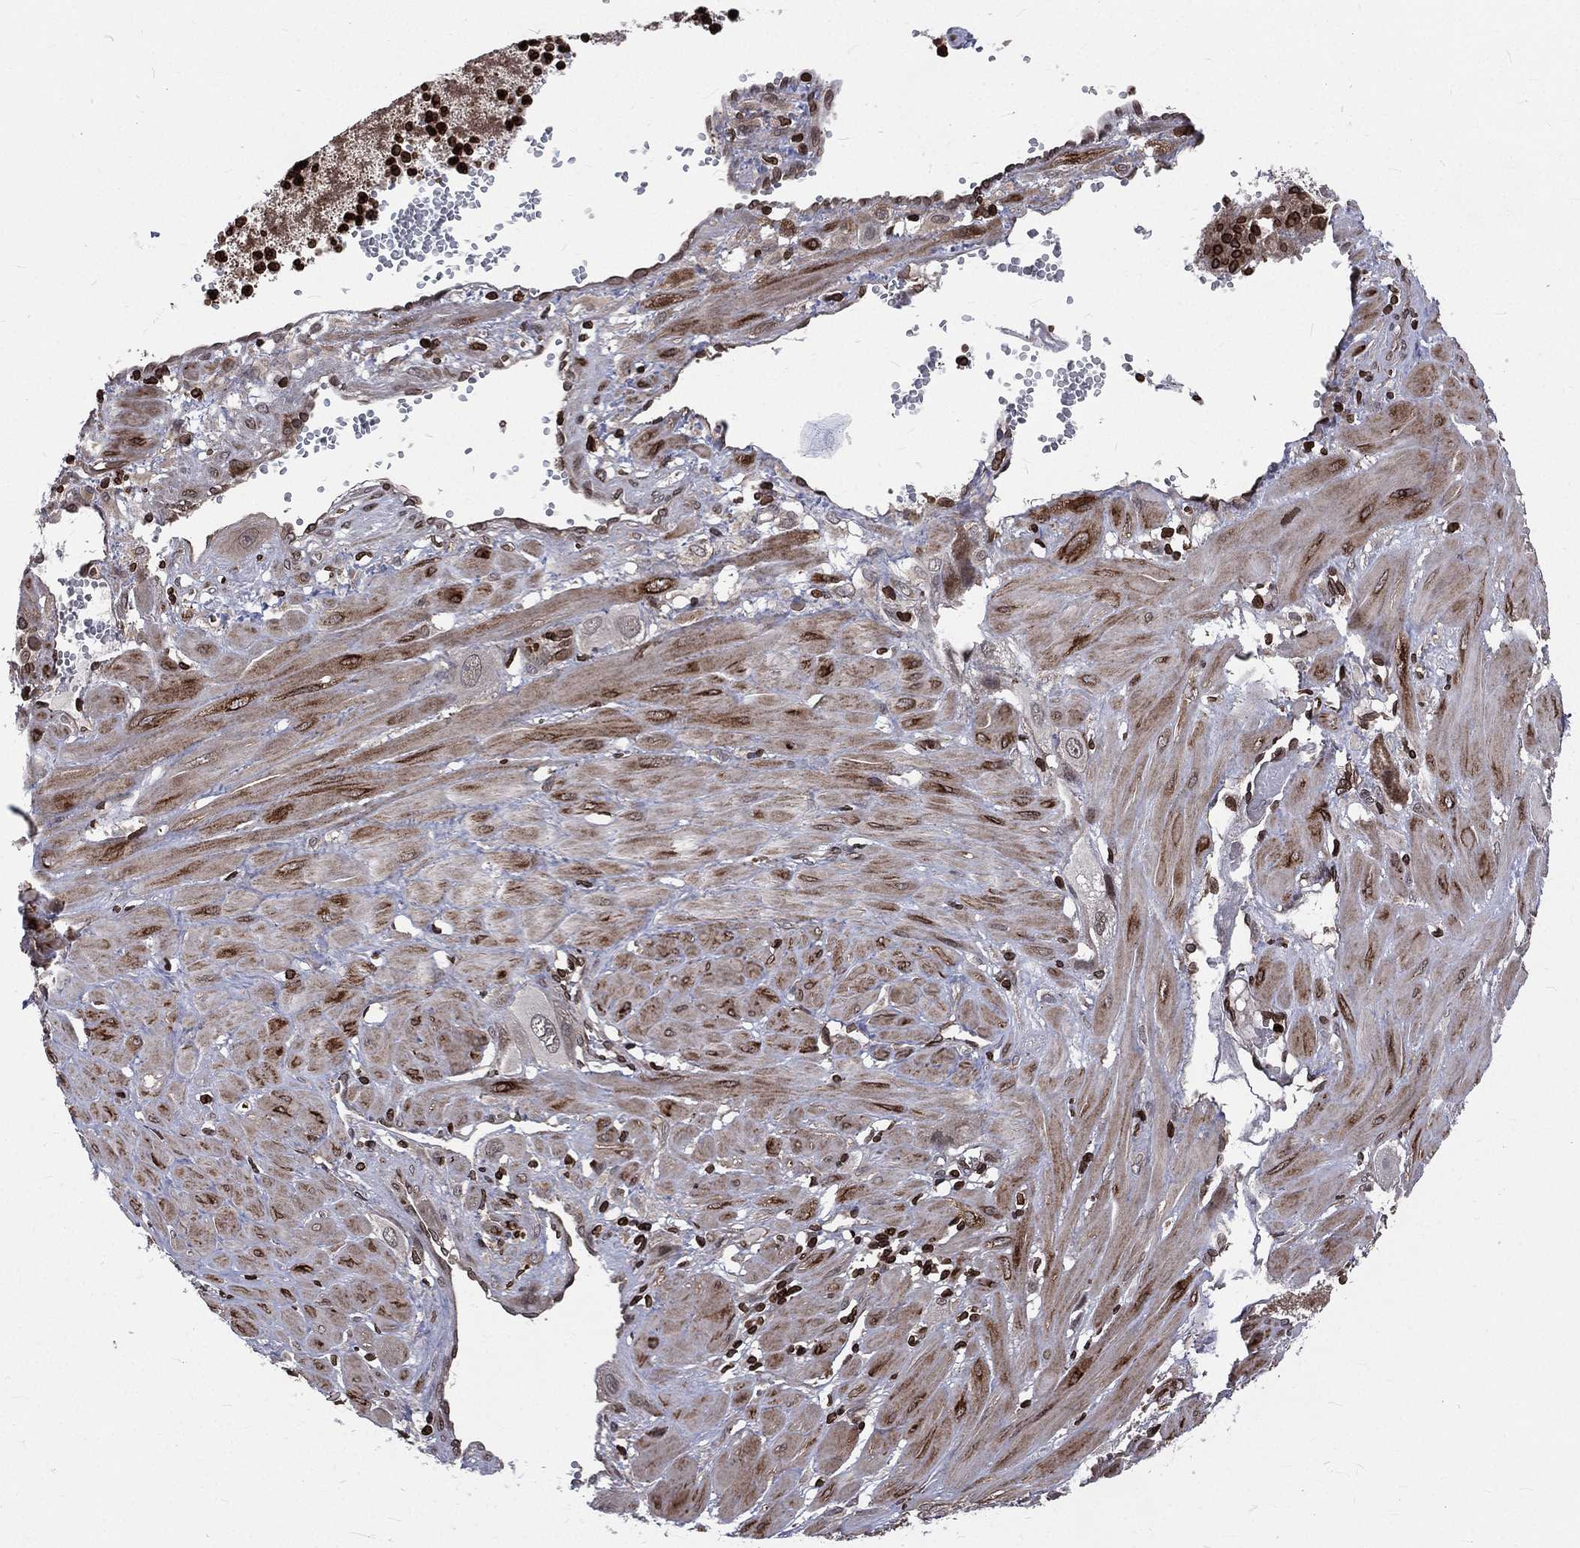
{"staining": {"intensity": "negative", "quantity": "none", "location": "none"}, "tissue": "cervical cancer", "cell_type": "Tumor cells", "image_type": "cancer", "snomed": [{"axis": "morphology", "description": "Squamous cell carcinoma, NOS"}, {"axis": "topography", "description": "Cervix"}], "caption": "A histopathology image of human cervical squamous cell carcinoma is negative for staining in tumor cells.", "gene": "LBR", "patient": {"sex": "female", "age": 34}}